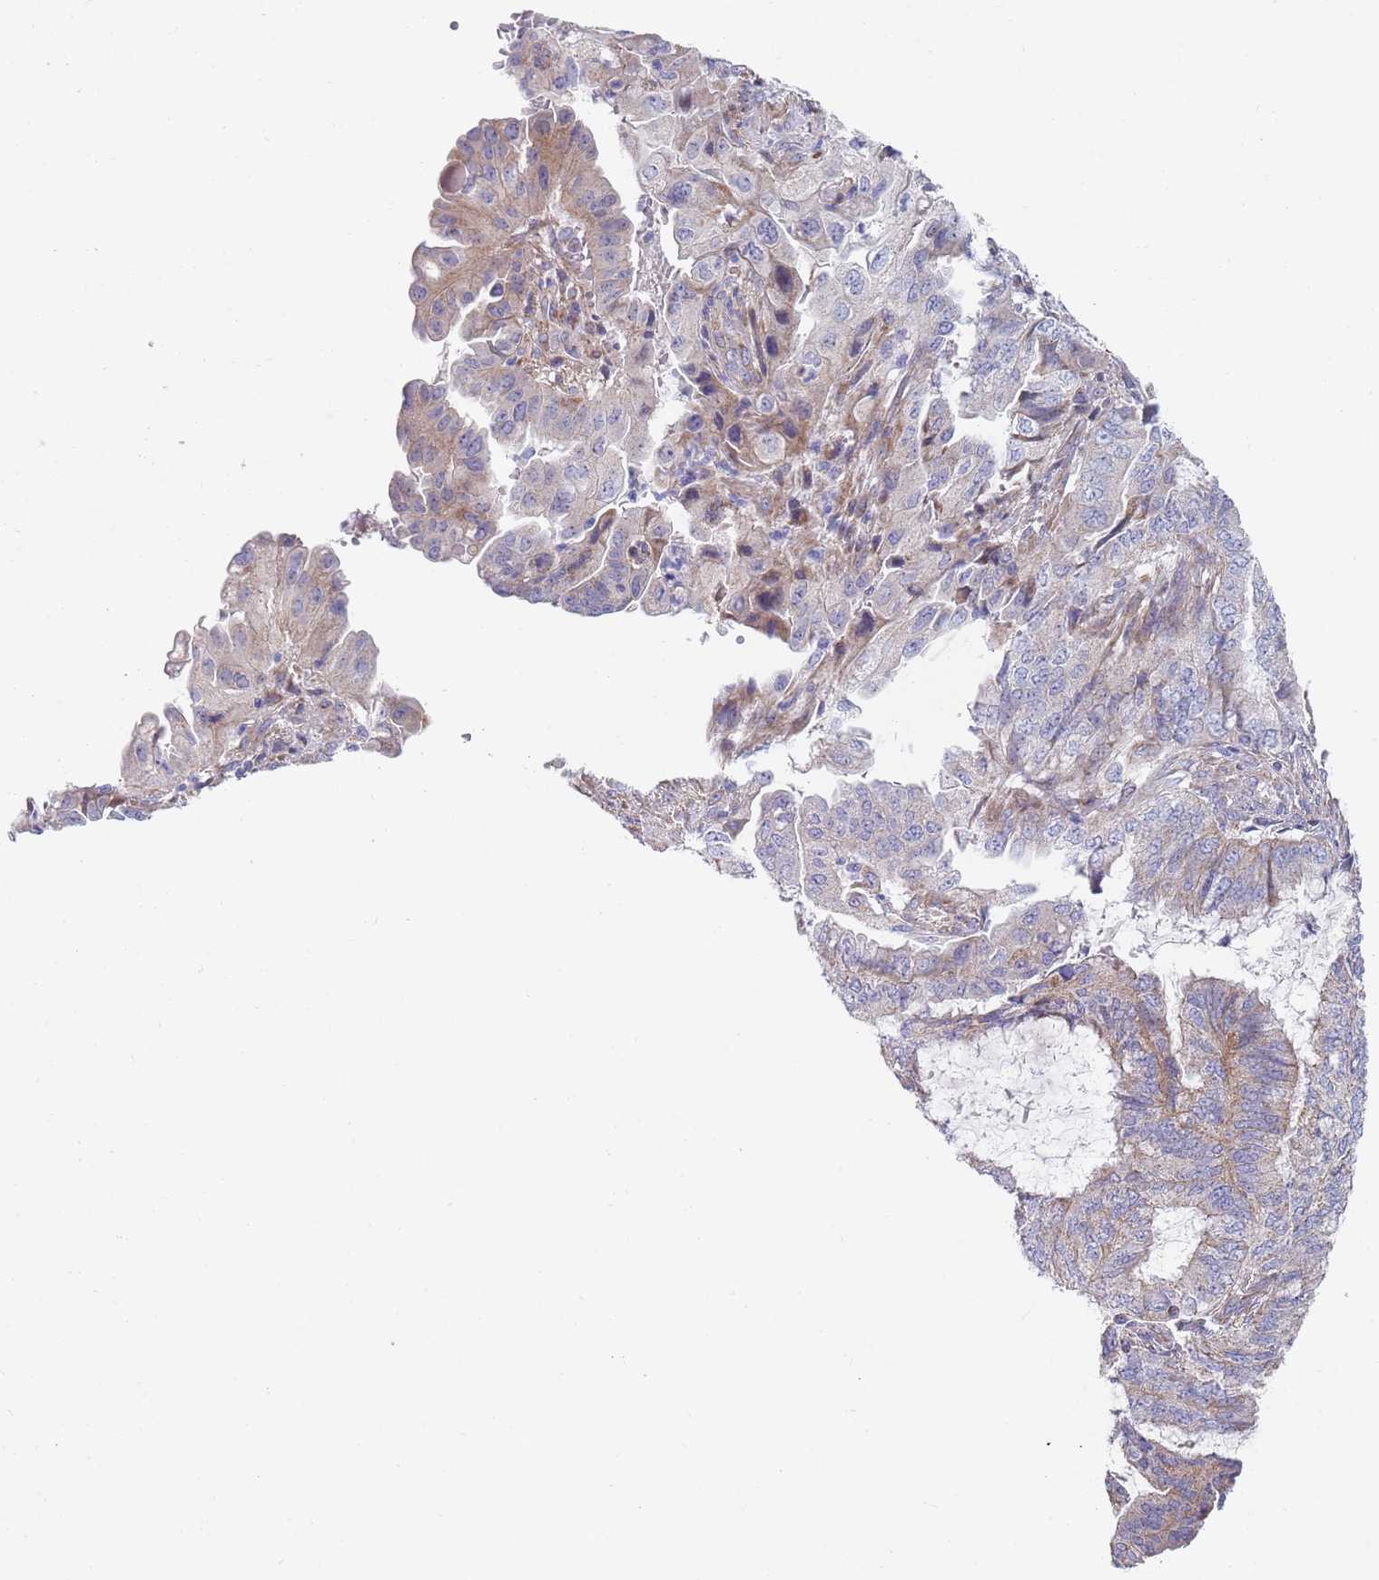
{"staining": {"intensity": "weak", "quantity": "25%-75%", "location": "cytoplasmic/membranous"}, "tissue": "endometrial cancer", "cell_type": "Tumor cells", "image_type": "cancer", "snomed": [{"axis": "morphology", "description": "Adenocarcinoma, NOS"}, {"axis": "topography", "description": "Endometrium"}], "caption": "Brown immunohistochemical staining in human endometrial cancer (adenocarcinoma) reveals weak cytoplasmic/membranous positivity in about 25%-75% of tumor cells.", "gene": "PWWP3A", "patient": {"sex": "female", "age": 51}}